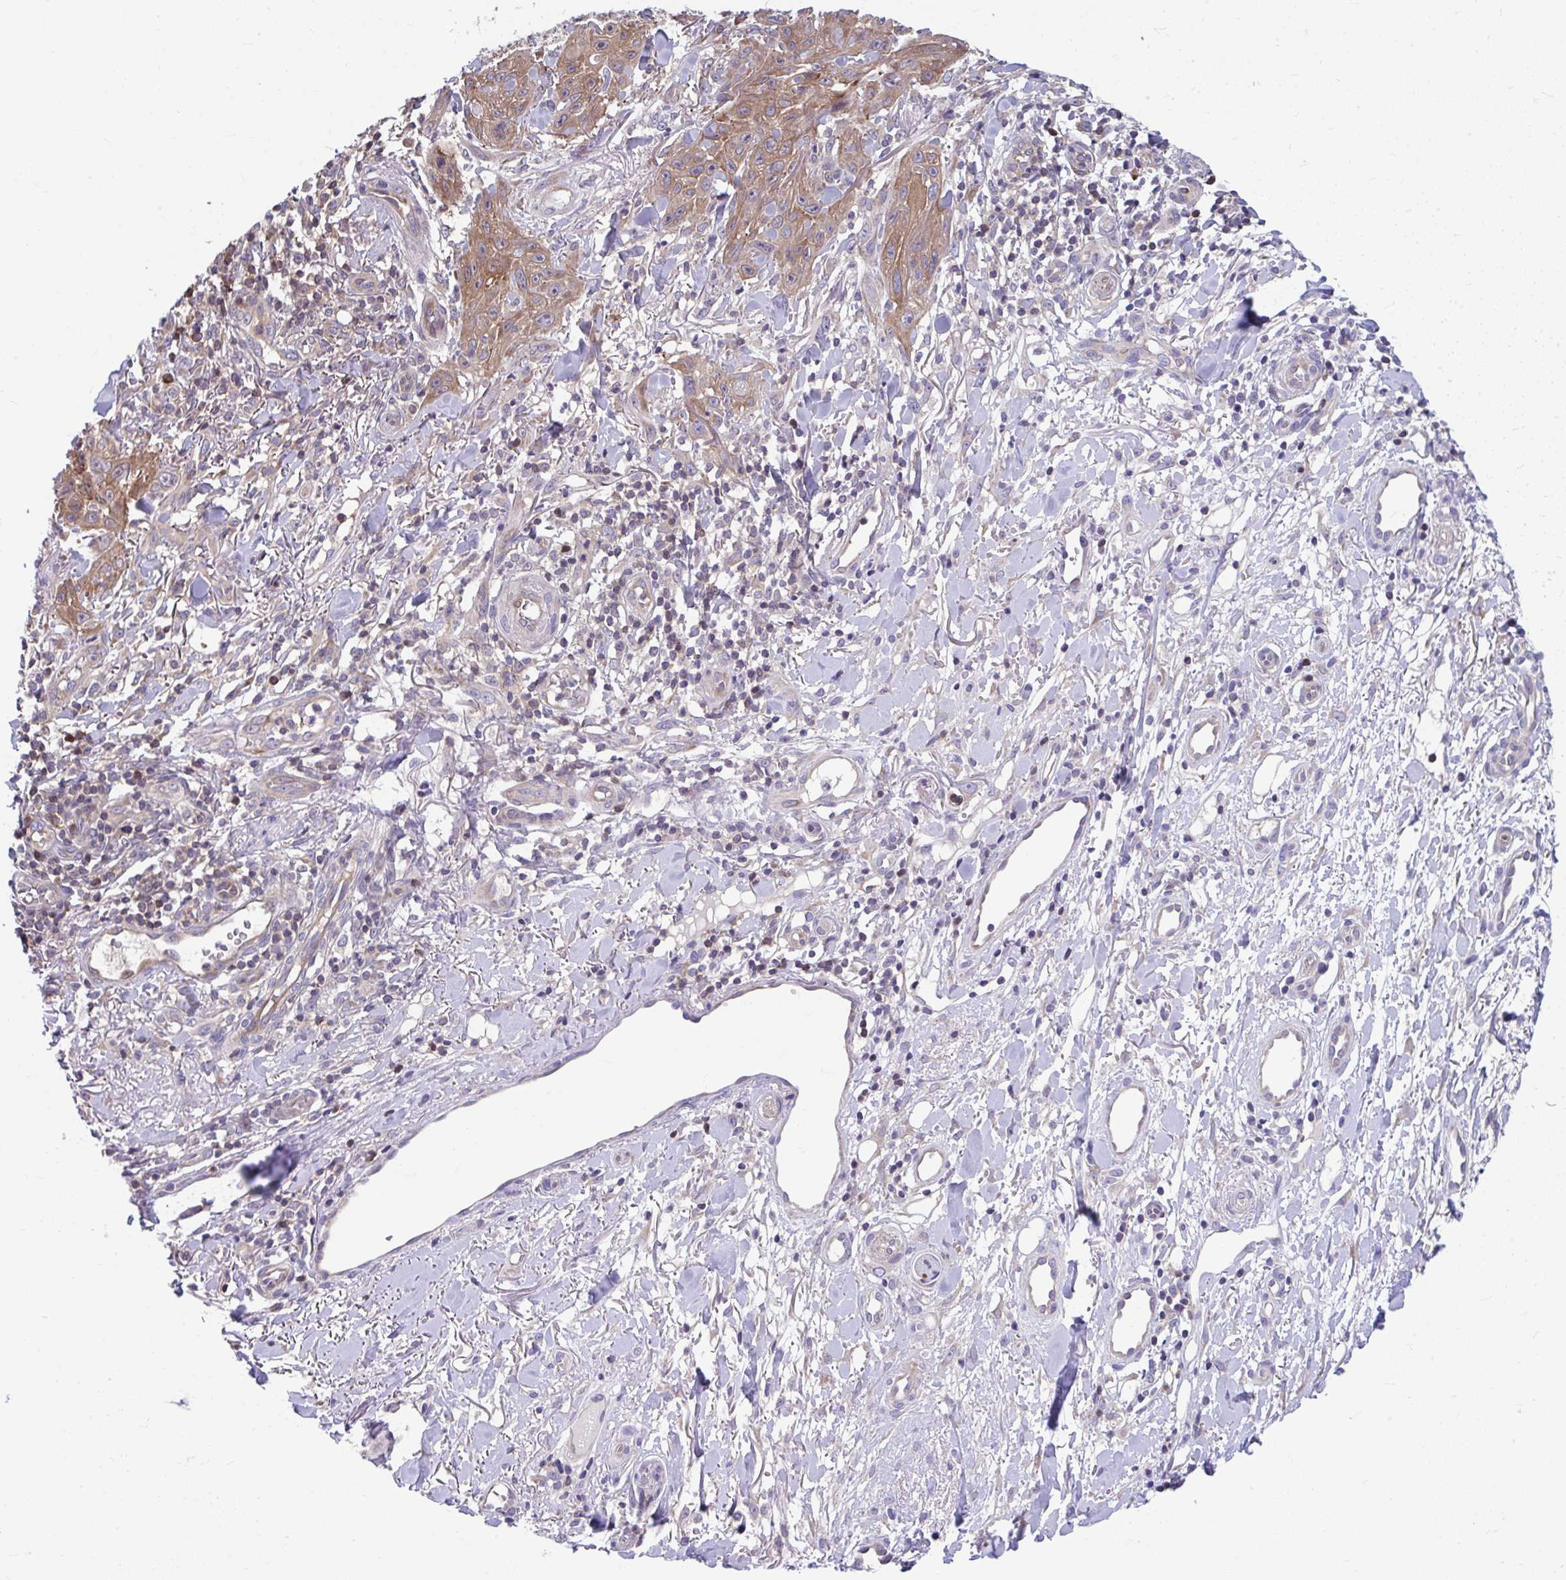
{"staining": {"intensity": "moderate", "quantity": ">75%", "location": "cytoplasmic/membranous"}, "tissue": "skin cancer", "cell_type": "Tumor cells", "image_type": "cancer", "snomed": [{"axis": "morphology", "description": "Squamous cell carcinoma, NOS"}, {"axis": "topography", "description": "Skin"}], "caption": "Skin squamous cell carcinoma stained with DAB IHC shows medium levels of moderate cytoplasmic/membranous staining in approximately >75% of tumor cells.", "gene": "PCDHB7", "patient": {"sex": "male", "age": 86}}